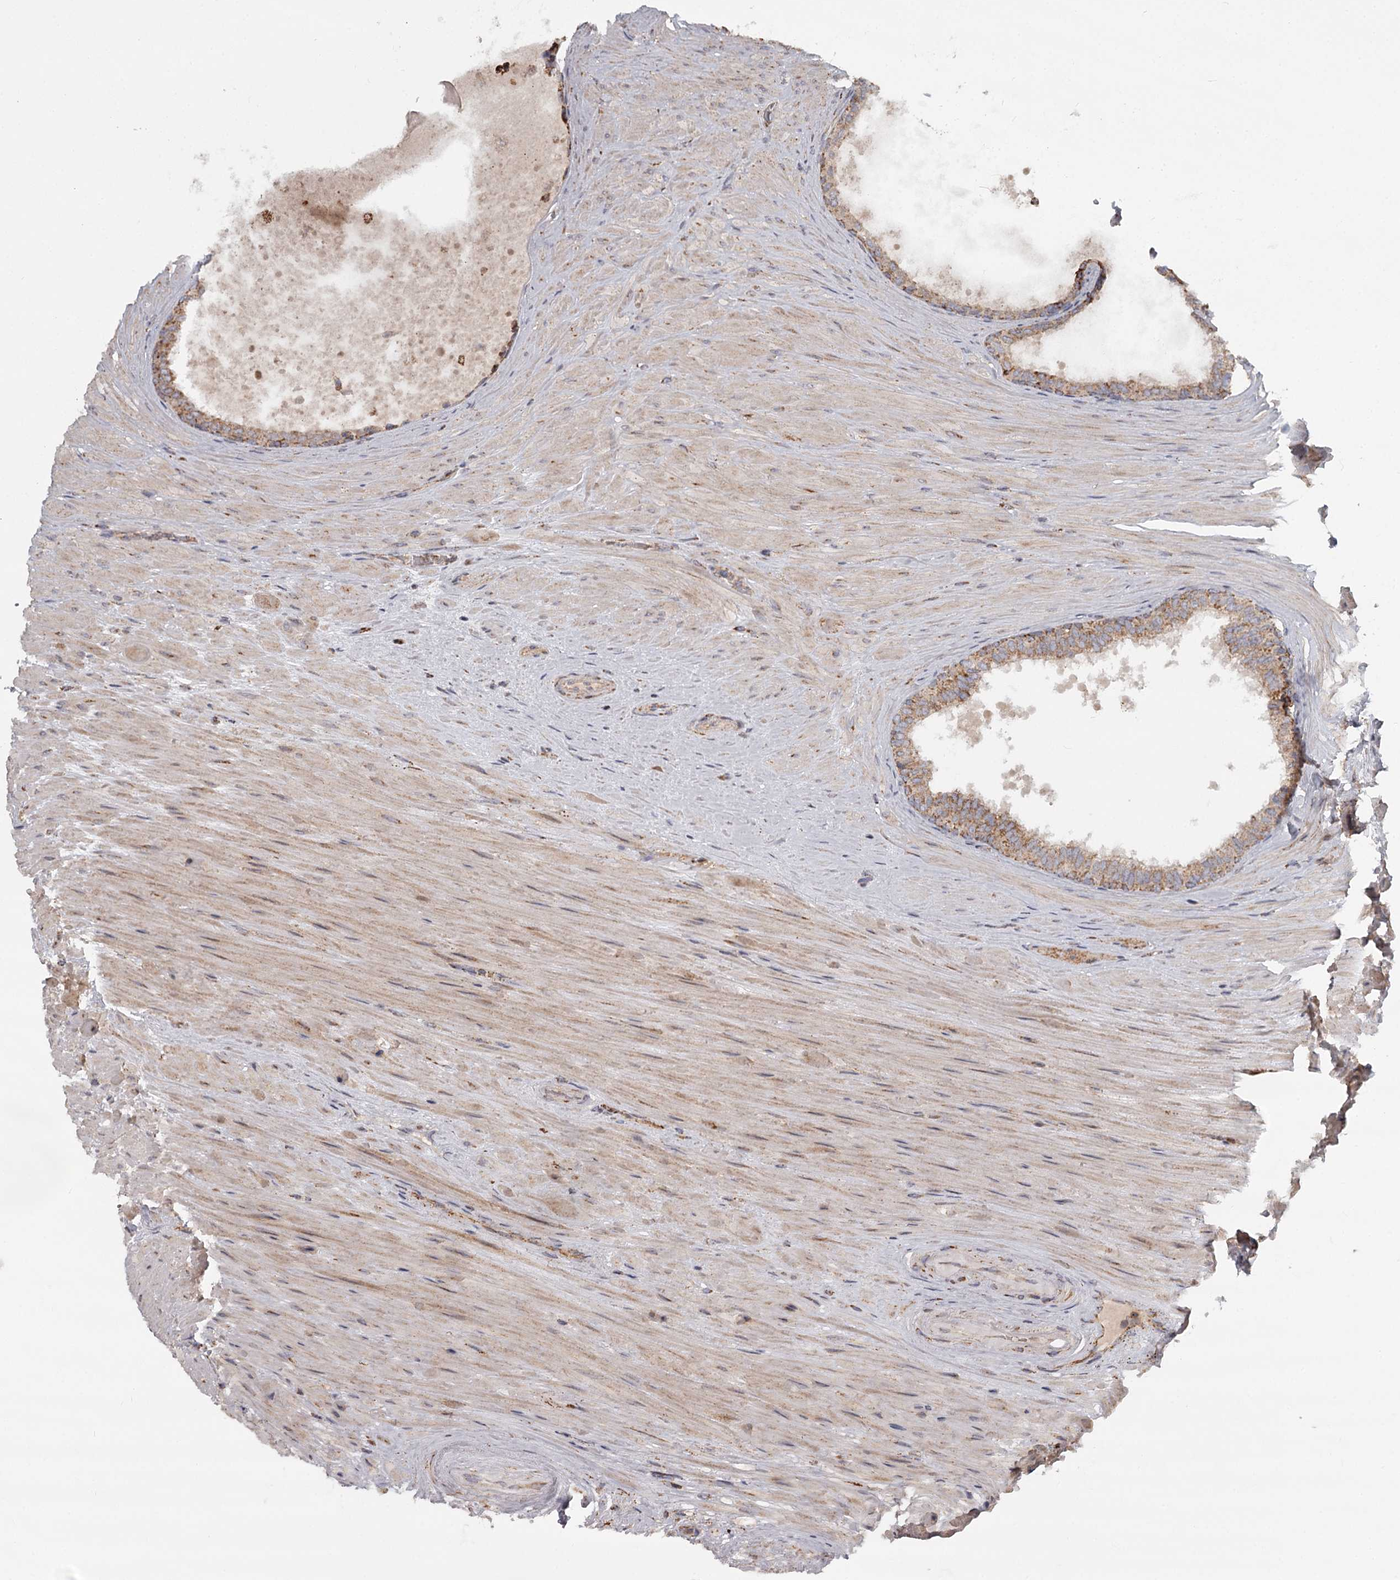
{"staining": {"intensity": "moderate", "quantity": ">75%", "location": "cytoplasmic/membranous"}, "tissue": "prostate cancer", "cell_type": "Tumor cells", "image_type": "cancer", "snomed": [{"axis": "morphology", "description": "Adenocarcinoma, High grade"}, {"axis": "topography", "description": "Prostate"}], "caption": "The photomicrograph reveals staining of high-grade adenocarcinoma (prostate), revealing moderate cytoplasmic/membranous protein positivity (brown color) within tumor cells.", "gene": "CDC123", "patient": {"sex": "male", "age": 65}}